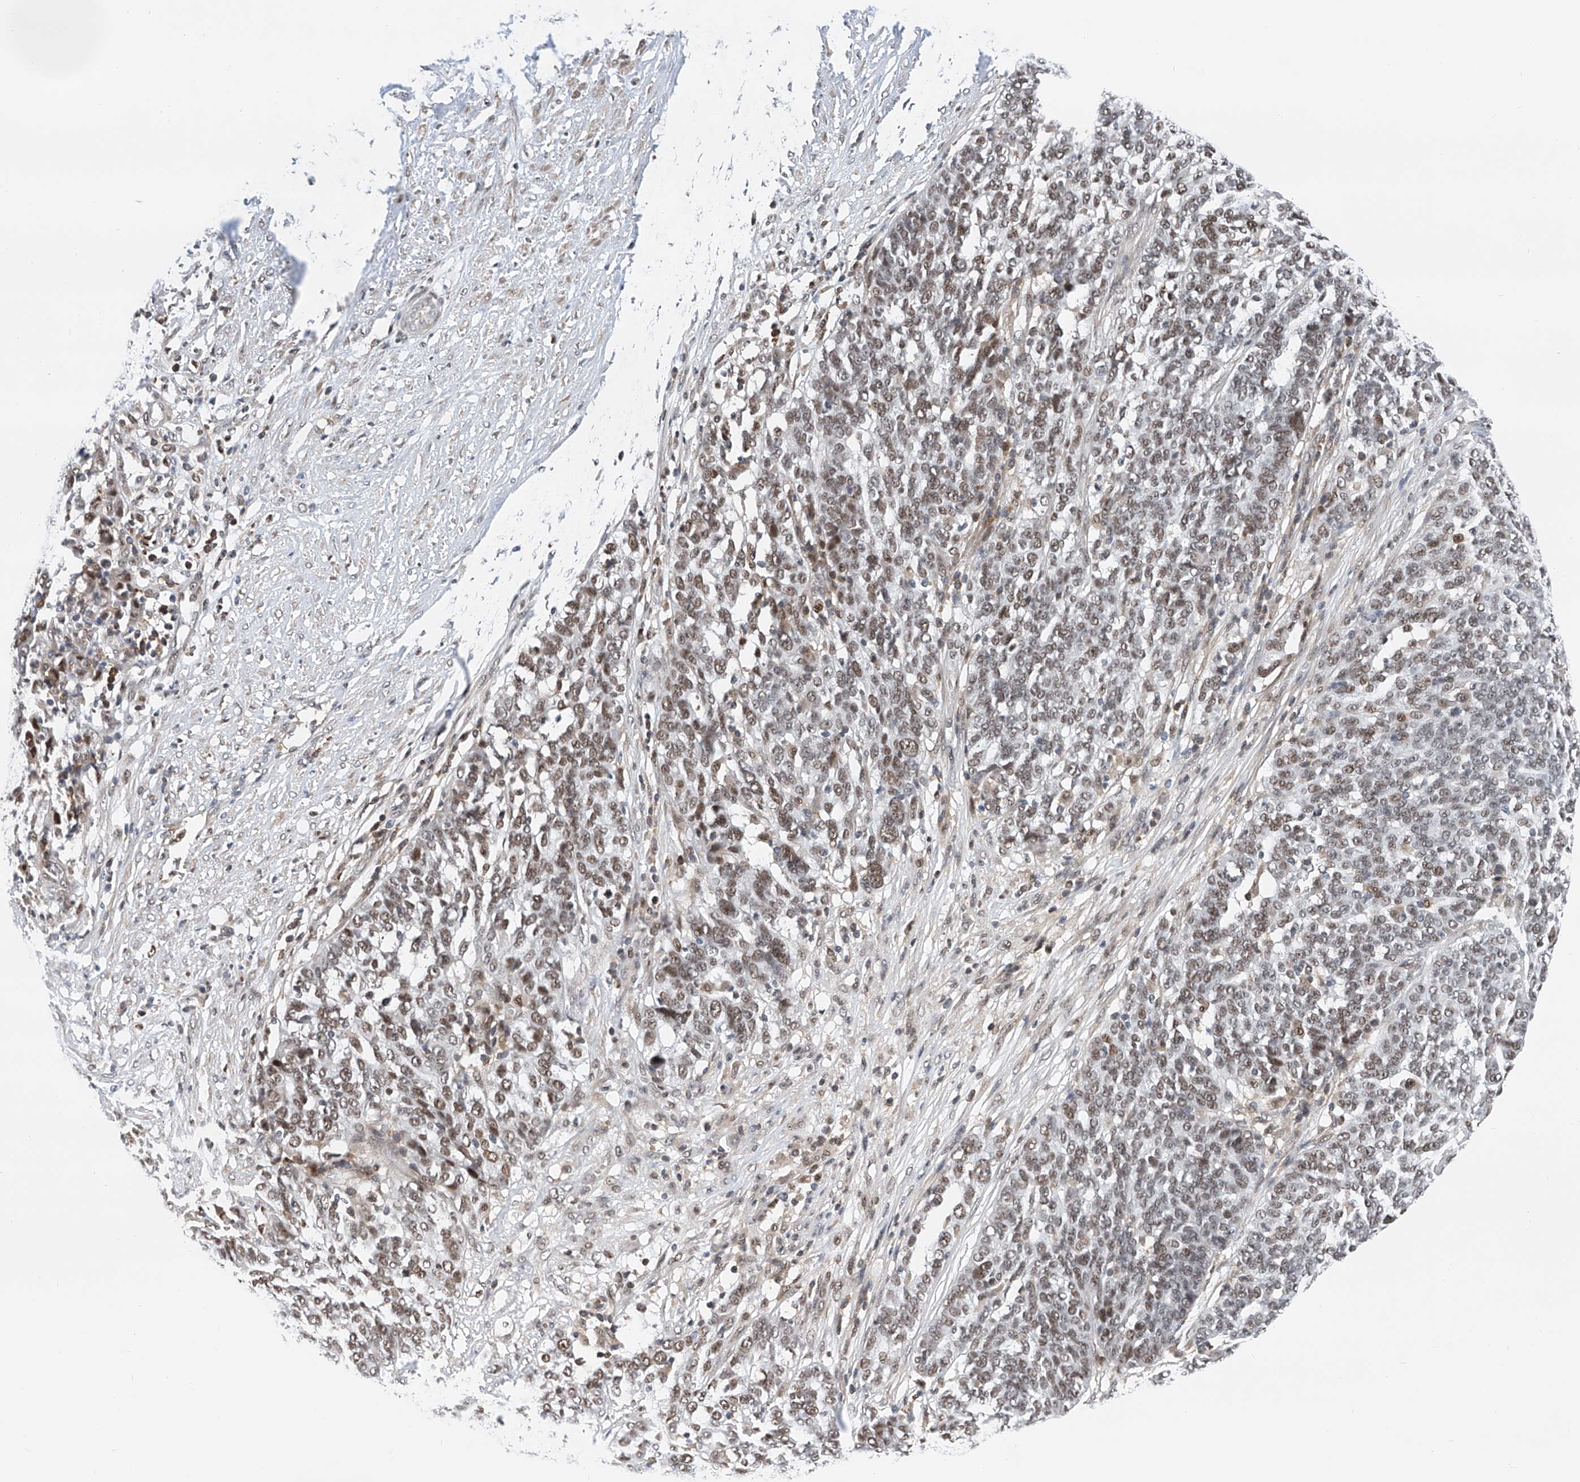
{"staining": {"intensity": "moderate", "quantity": ">75%", "location": "nuclear"}, "tissue": "ovarian cancer", "cell_type": "Tumor cells", "image_type": "cancer", "snomed": [{"axis": "morphology", "description": "Cystadenocarcinoma, serous, NOS"}, {"axis": "topography", "description": "Ovary"}], "caption": "Protein staining displays moderate nuclear expression in about >75% of tumor cells in serous cystadenocarcinoma (ovarian).", "gene": "SNRNP200", "patient": {"sex": "female", "age": 59}}